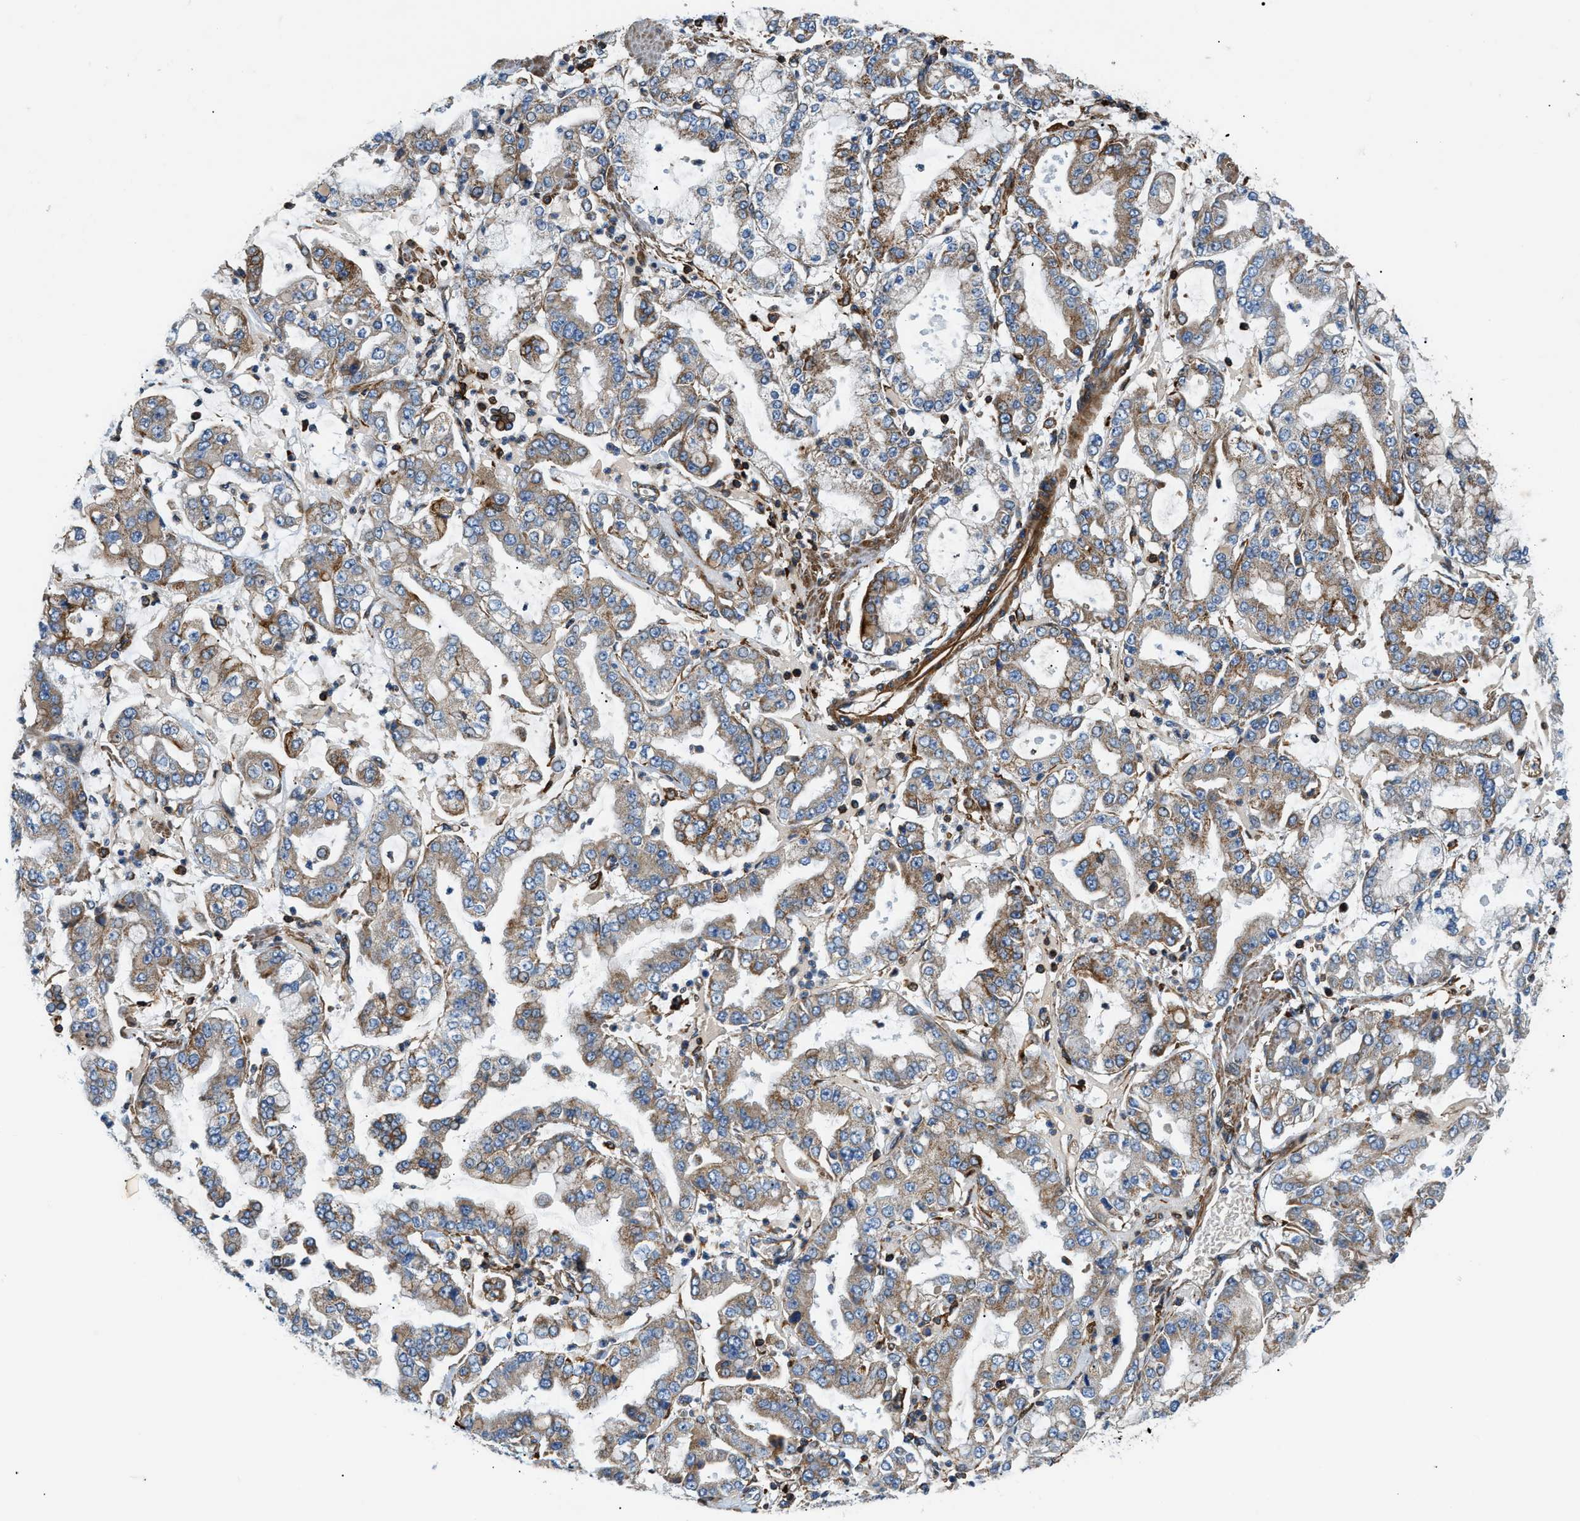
{"staining": {"intensity": "moderate", "quantity": "25%-75%", "location": "cytoplasmic/membranous"}, "tissue": "stomach cancer", "cell_type": "Tumor cells", "image_type": "cancer", "snomed": [{"axis": "morphology", "description": "Adenocarcinoma, NOS"}, {"axis": "topography", "description": "Stomach"}], "caption": "Stomach adenocarcinoma stained for a protein displays moderate cytoplasmic/membranous positivity in tumor cells.", "gene": "DHODH", "patient": {"sex": "male", "age": 76}}